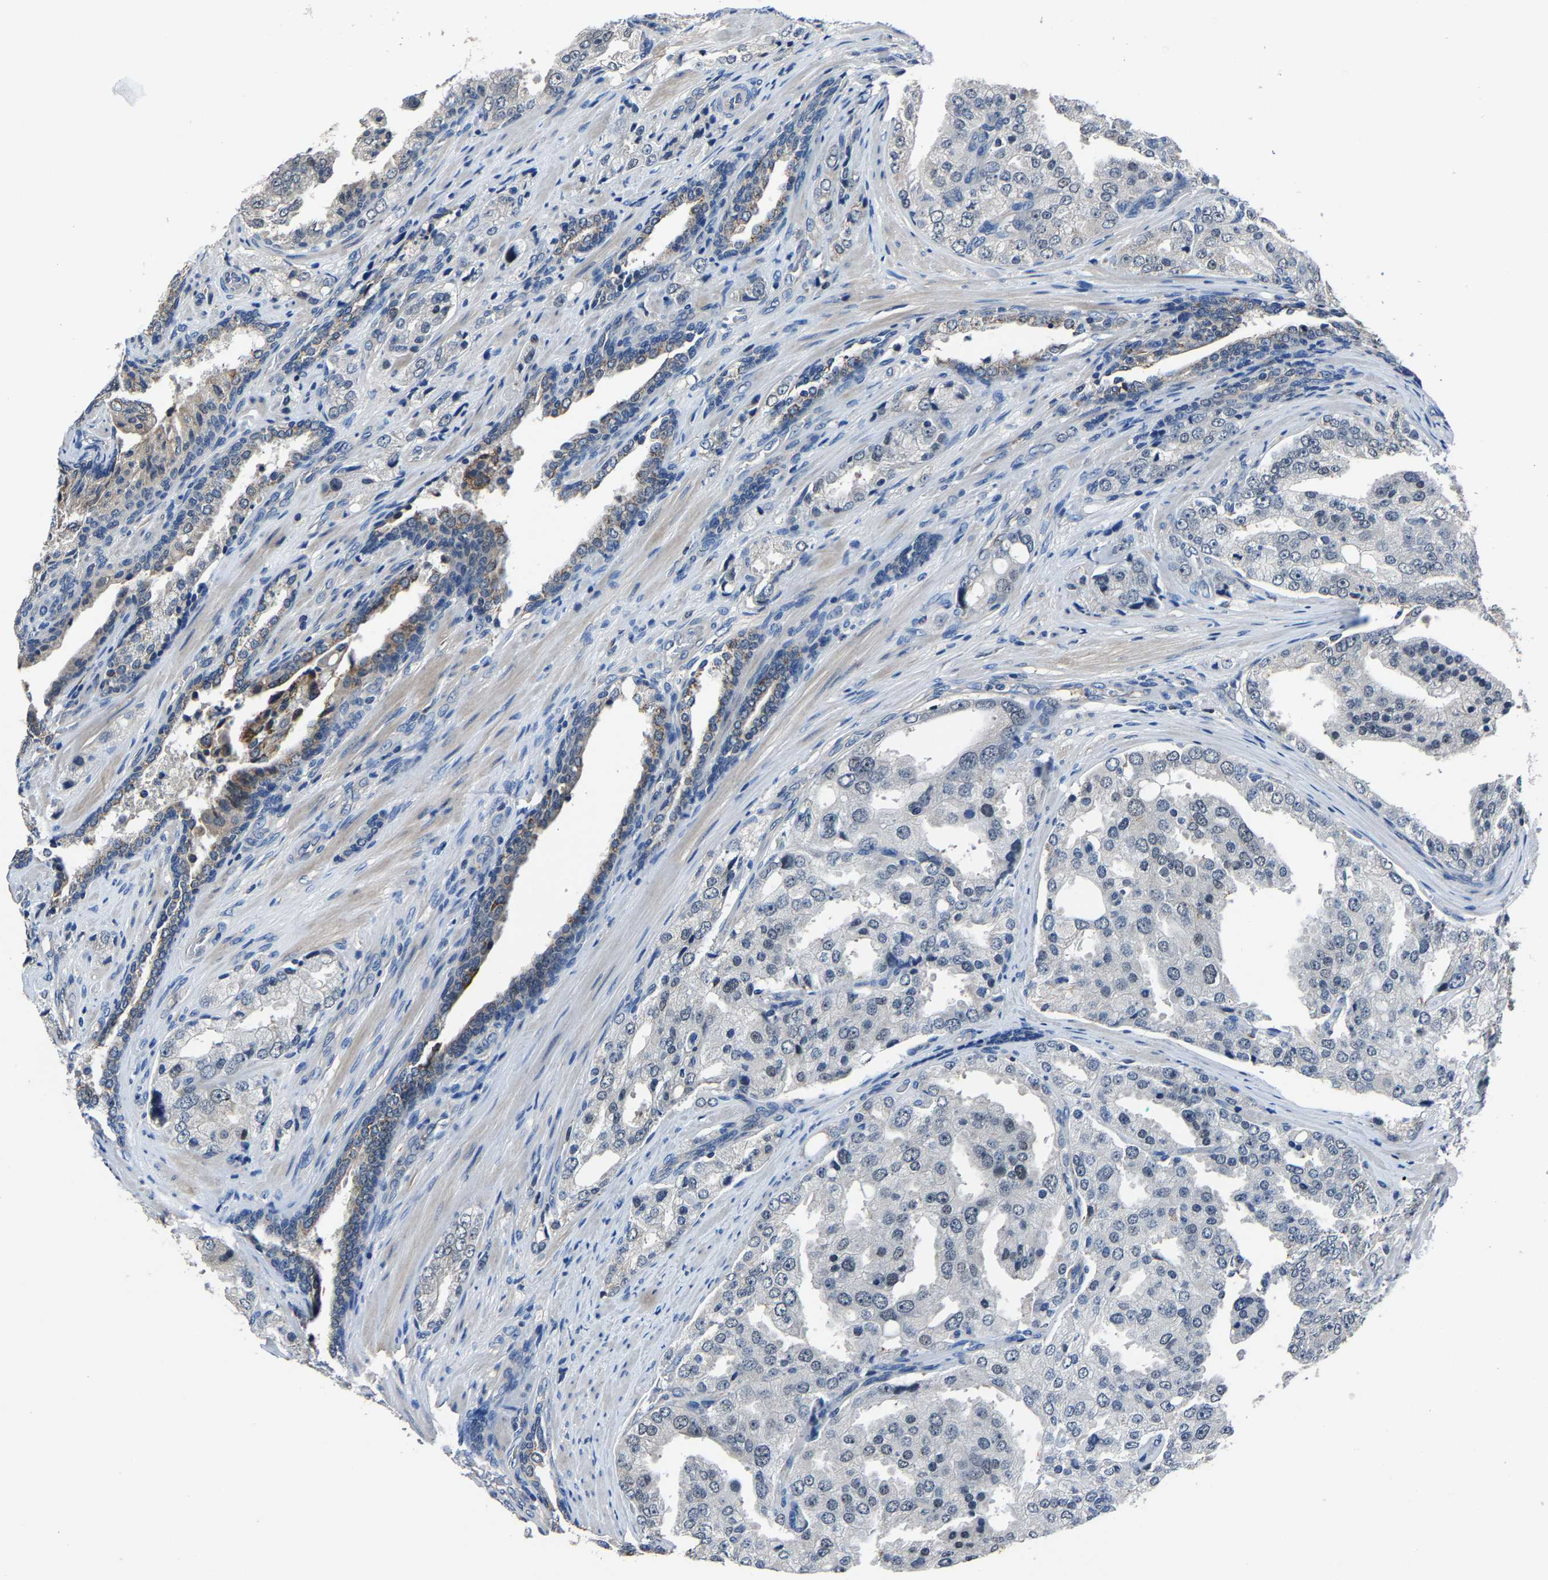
{"staining": {"intensity": "negative", "quantity": "none", "location": "none"}, "tissue": "prostate cancer", "cell_type": "Tumor cells", "image_type": "cancer", "snomed": [{"axis": "morphology", "description": "Adenocarcinoma, High grade"}, {"axis": "topography", "description": "Prostate"}], "caption": "Tumor cells are negative for brown protein staining in prostate cancer.", "gene": "STRBP", "patient": {"sex": "male", "age": 50}}